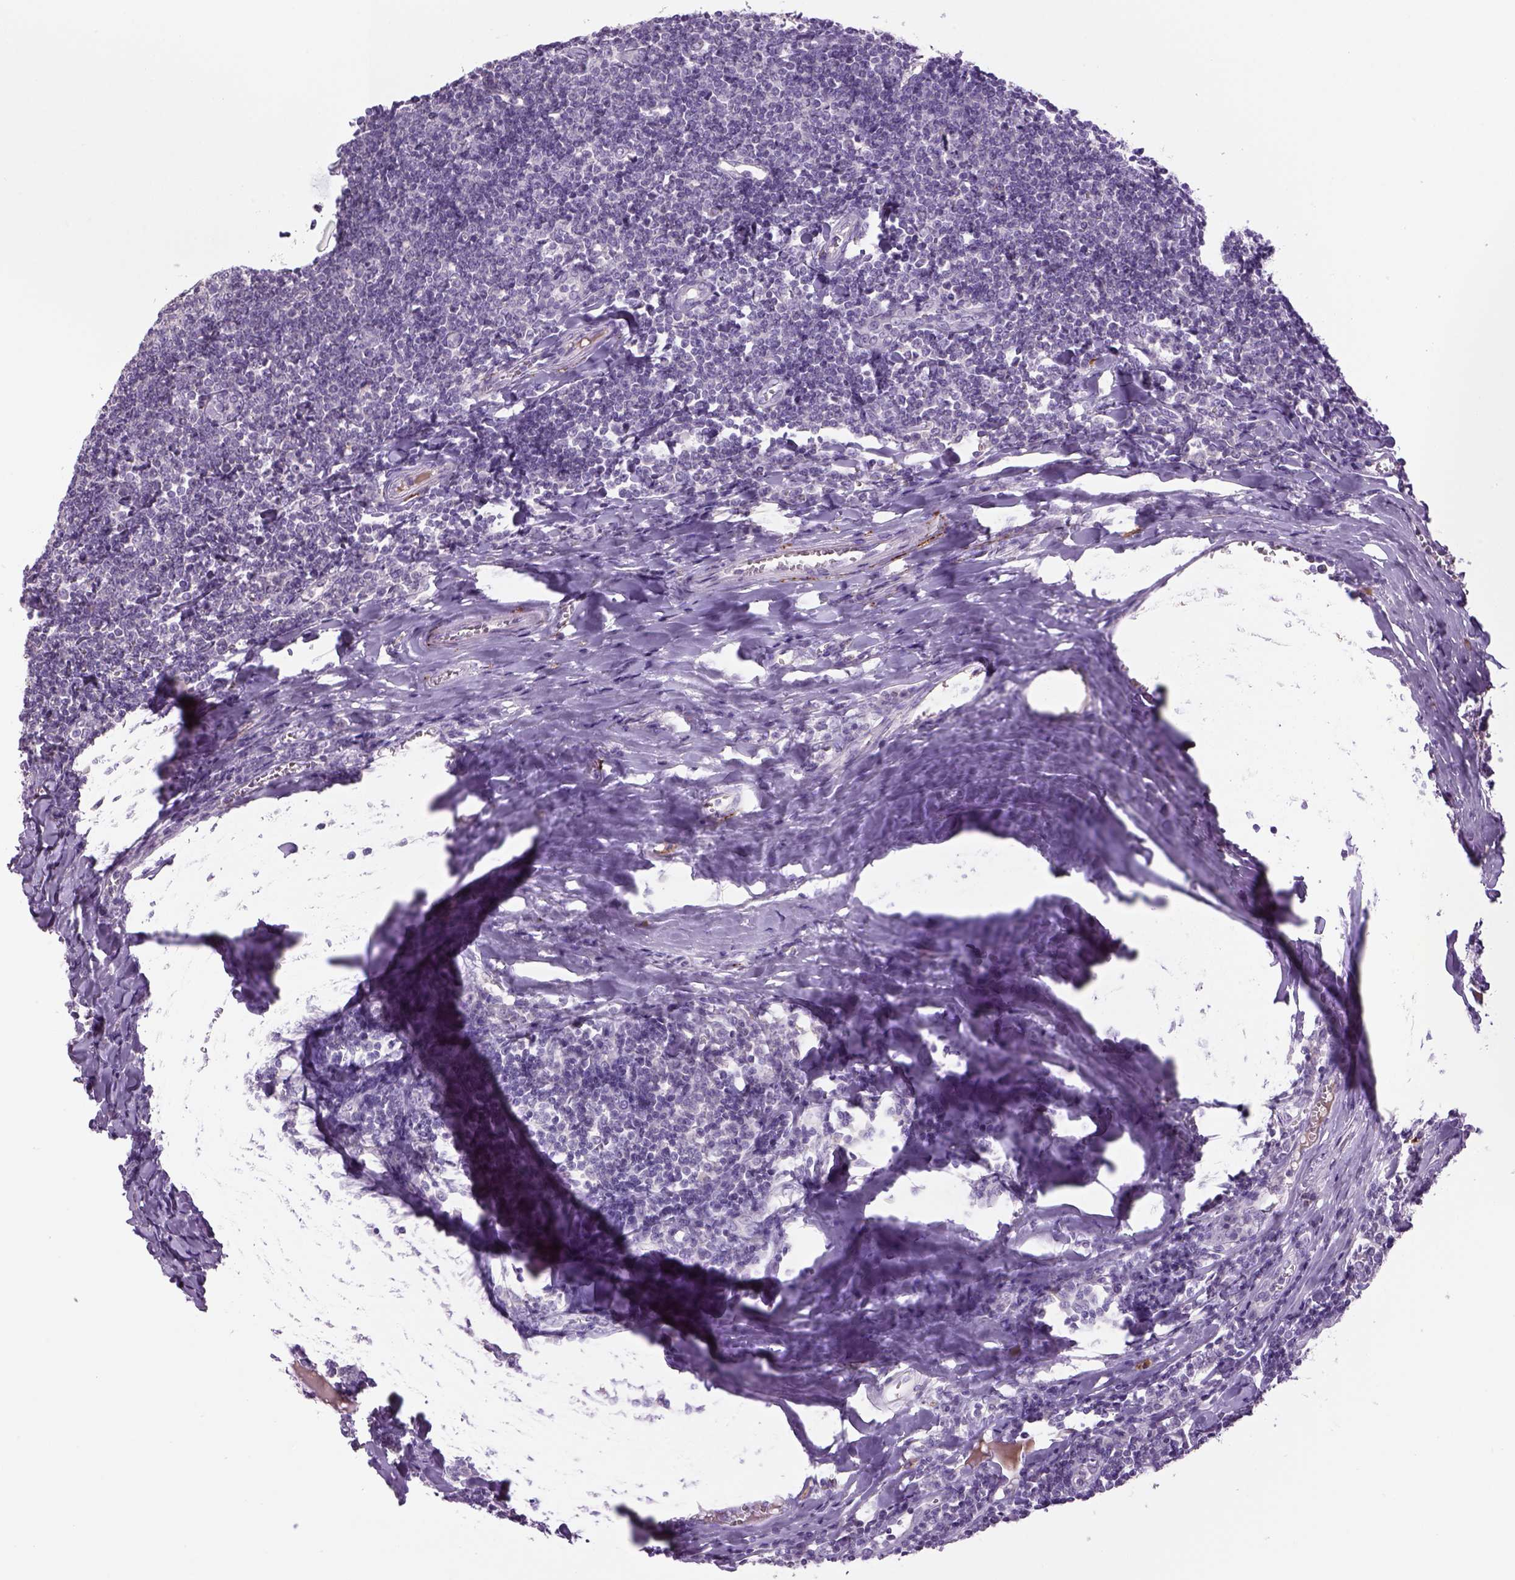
{"staining": {"intensity": "negative", "quantity": "none", "location": "none"}, "tissue": "tonsil", "cell_type": "Germinal center cells", "image_type": "normal", "snomed": [{"axis": "morphology", "description": "Normal tissue, NOS"}, {"axis": "topography", "description": "Tonsil"}], "caption": "IHC photomicrograph of benign human tonsil stained for a protein (brown), which demonstrates no staining in germinal center cells.", "gene": "DBH", "patient": {"sex": "female", "age": 12}}